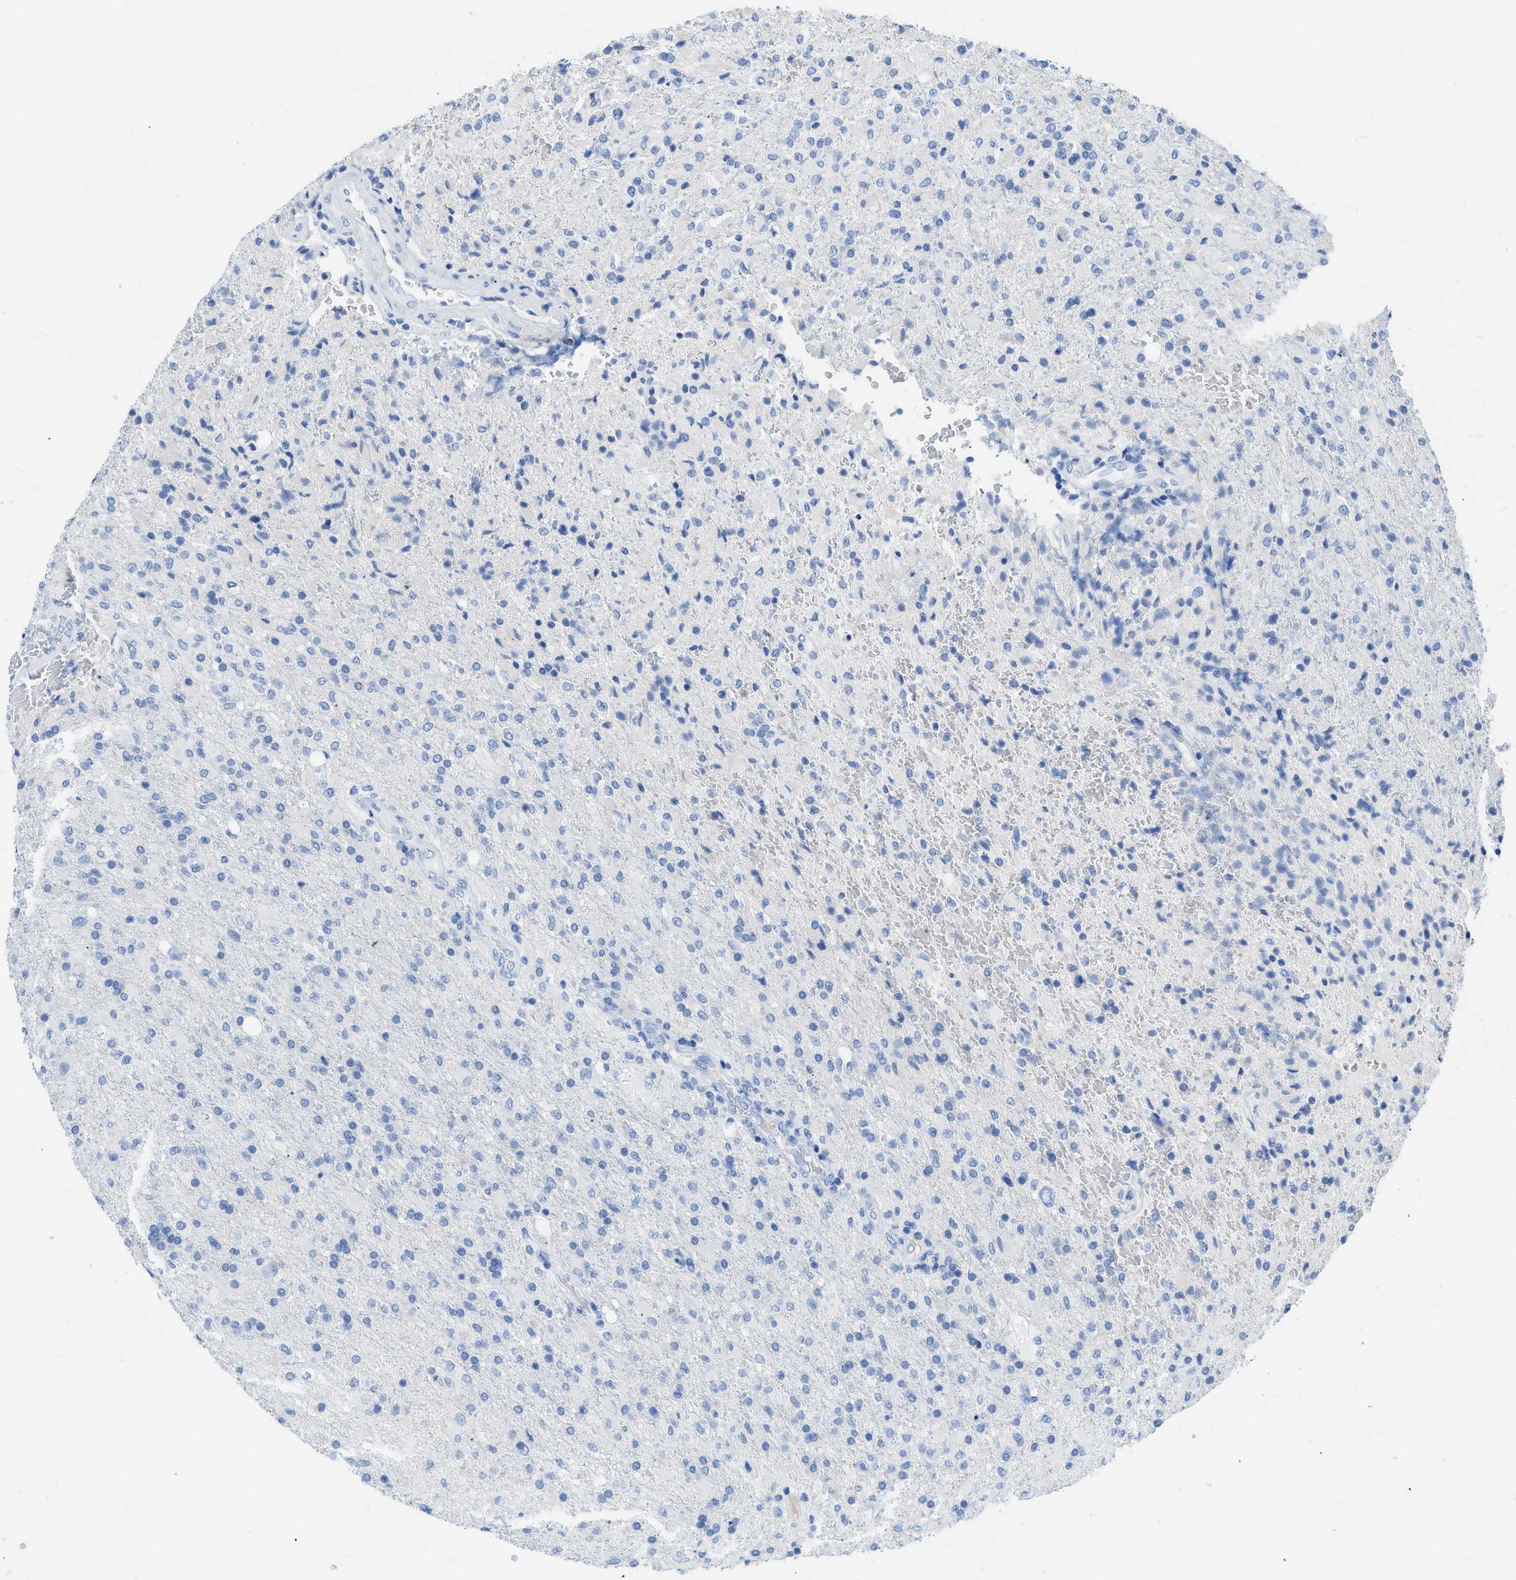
{"staining": {"intensity": "negative", "quantity": "none", "location": "none"}, "tissue": "glioma", "cell_type": "Tumor cells", "image_type": "cancer", "snomed": [{"axis": "morphology", "description": "Glioma, malignant, High grade"}, {"axis": "topography", "description": "Brain"}], "caption": "This micrograph is of malignant glioma (high-grade) stained with immunohistochemistry (IHC) to label a protein in brown with the nuclei are counter-stained blue. There is no expression in tumor cells.", "gene": "COL3A1", "patient": {"sex": "male", "age": 71}}